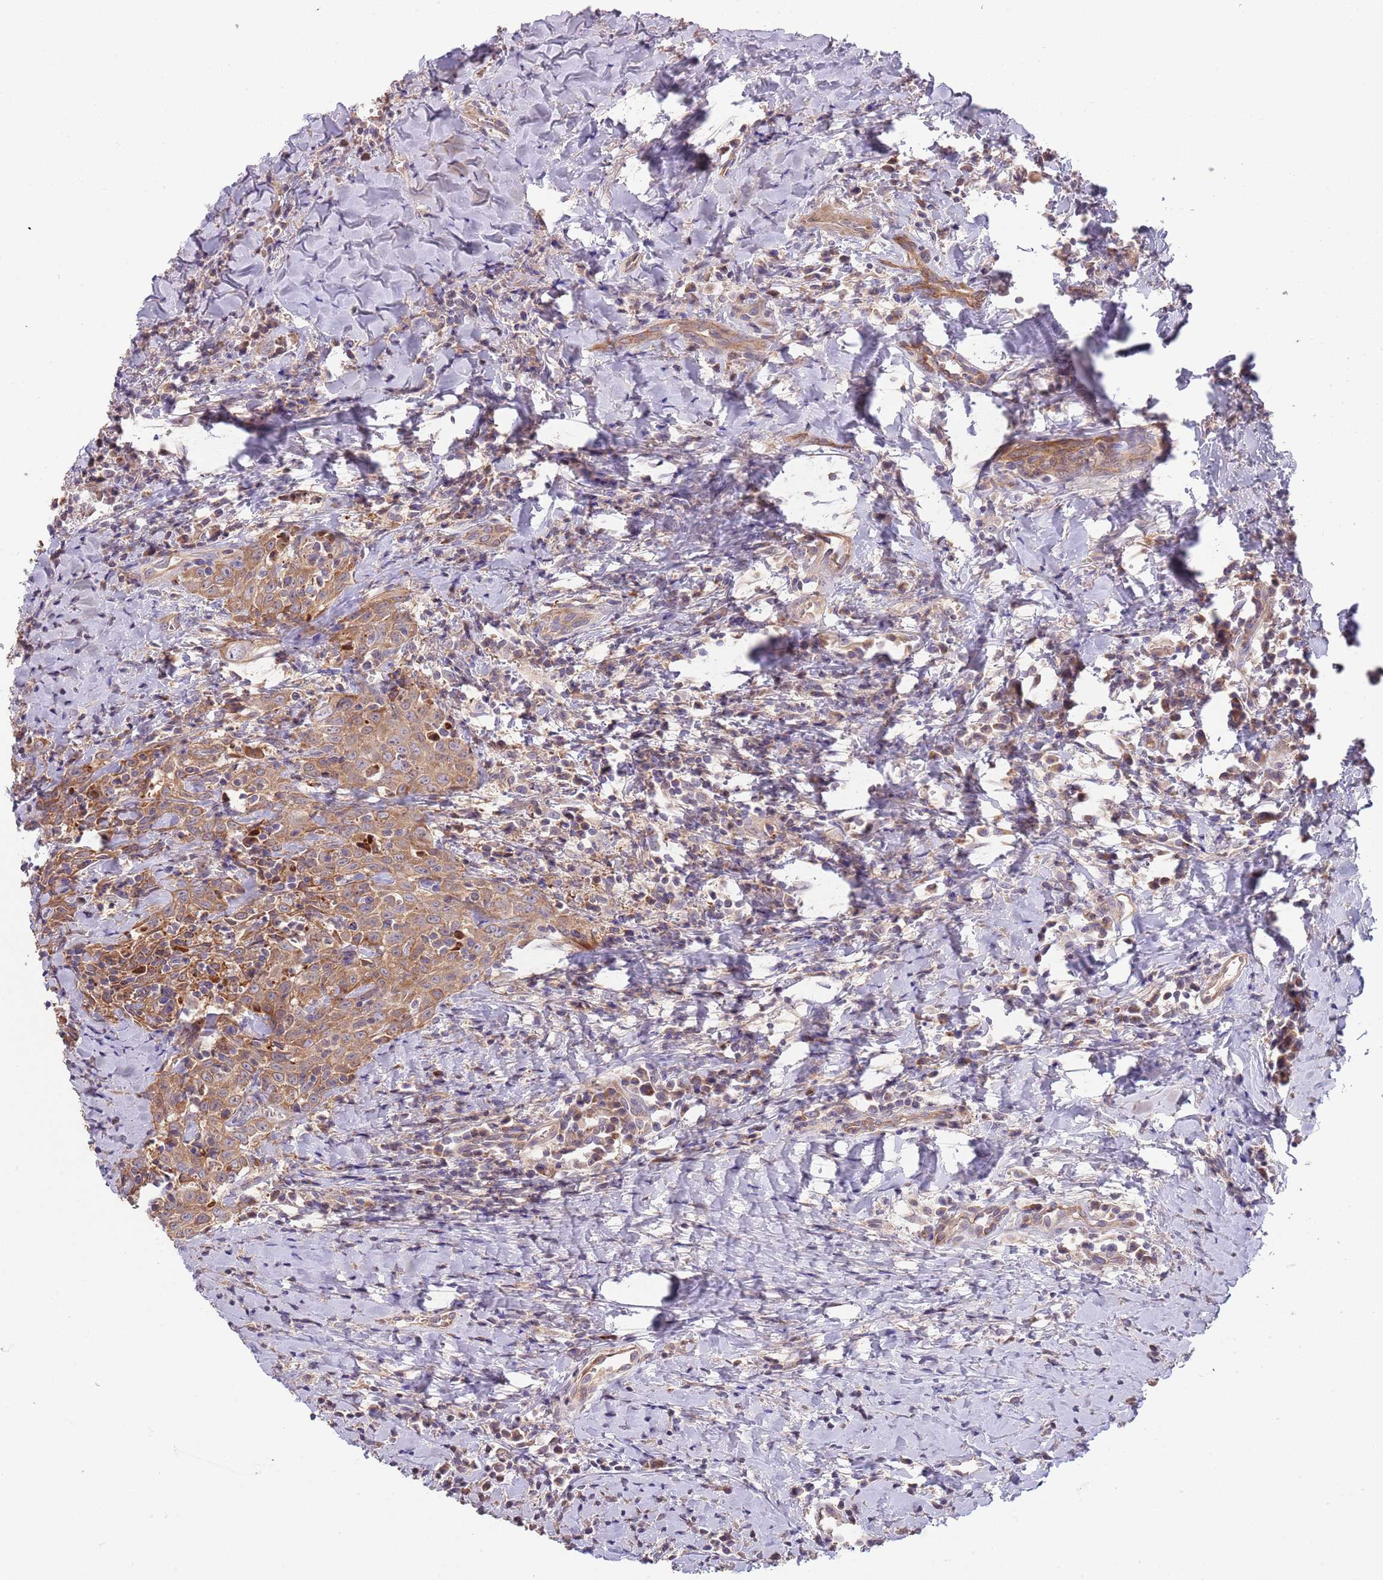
{"staining": {"intensity": "moderate", "quantity": ">75%", "location": "cytoplasmic/membranous"}, "tissue": "head and neck cancer", "cell_type": "Tumor cells", "image_type": "cancer", "snomed": [{"axis": "morphology", "description": "Squamous cell carcinoma, NOS"}, {"axis": "topography", "description": "Head-Neck"}], "caption": "Moderate cytoplasmic/membranous staining is identified in about >75% of tumor cells in head and neck cancer (squamous cell carcinoma). (DAB = brown stain, brightfield microscopy at high magnification).", "gene": "ABCC10", "patient": {"sex": "female", "age": 70}}